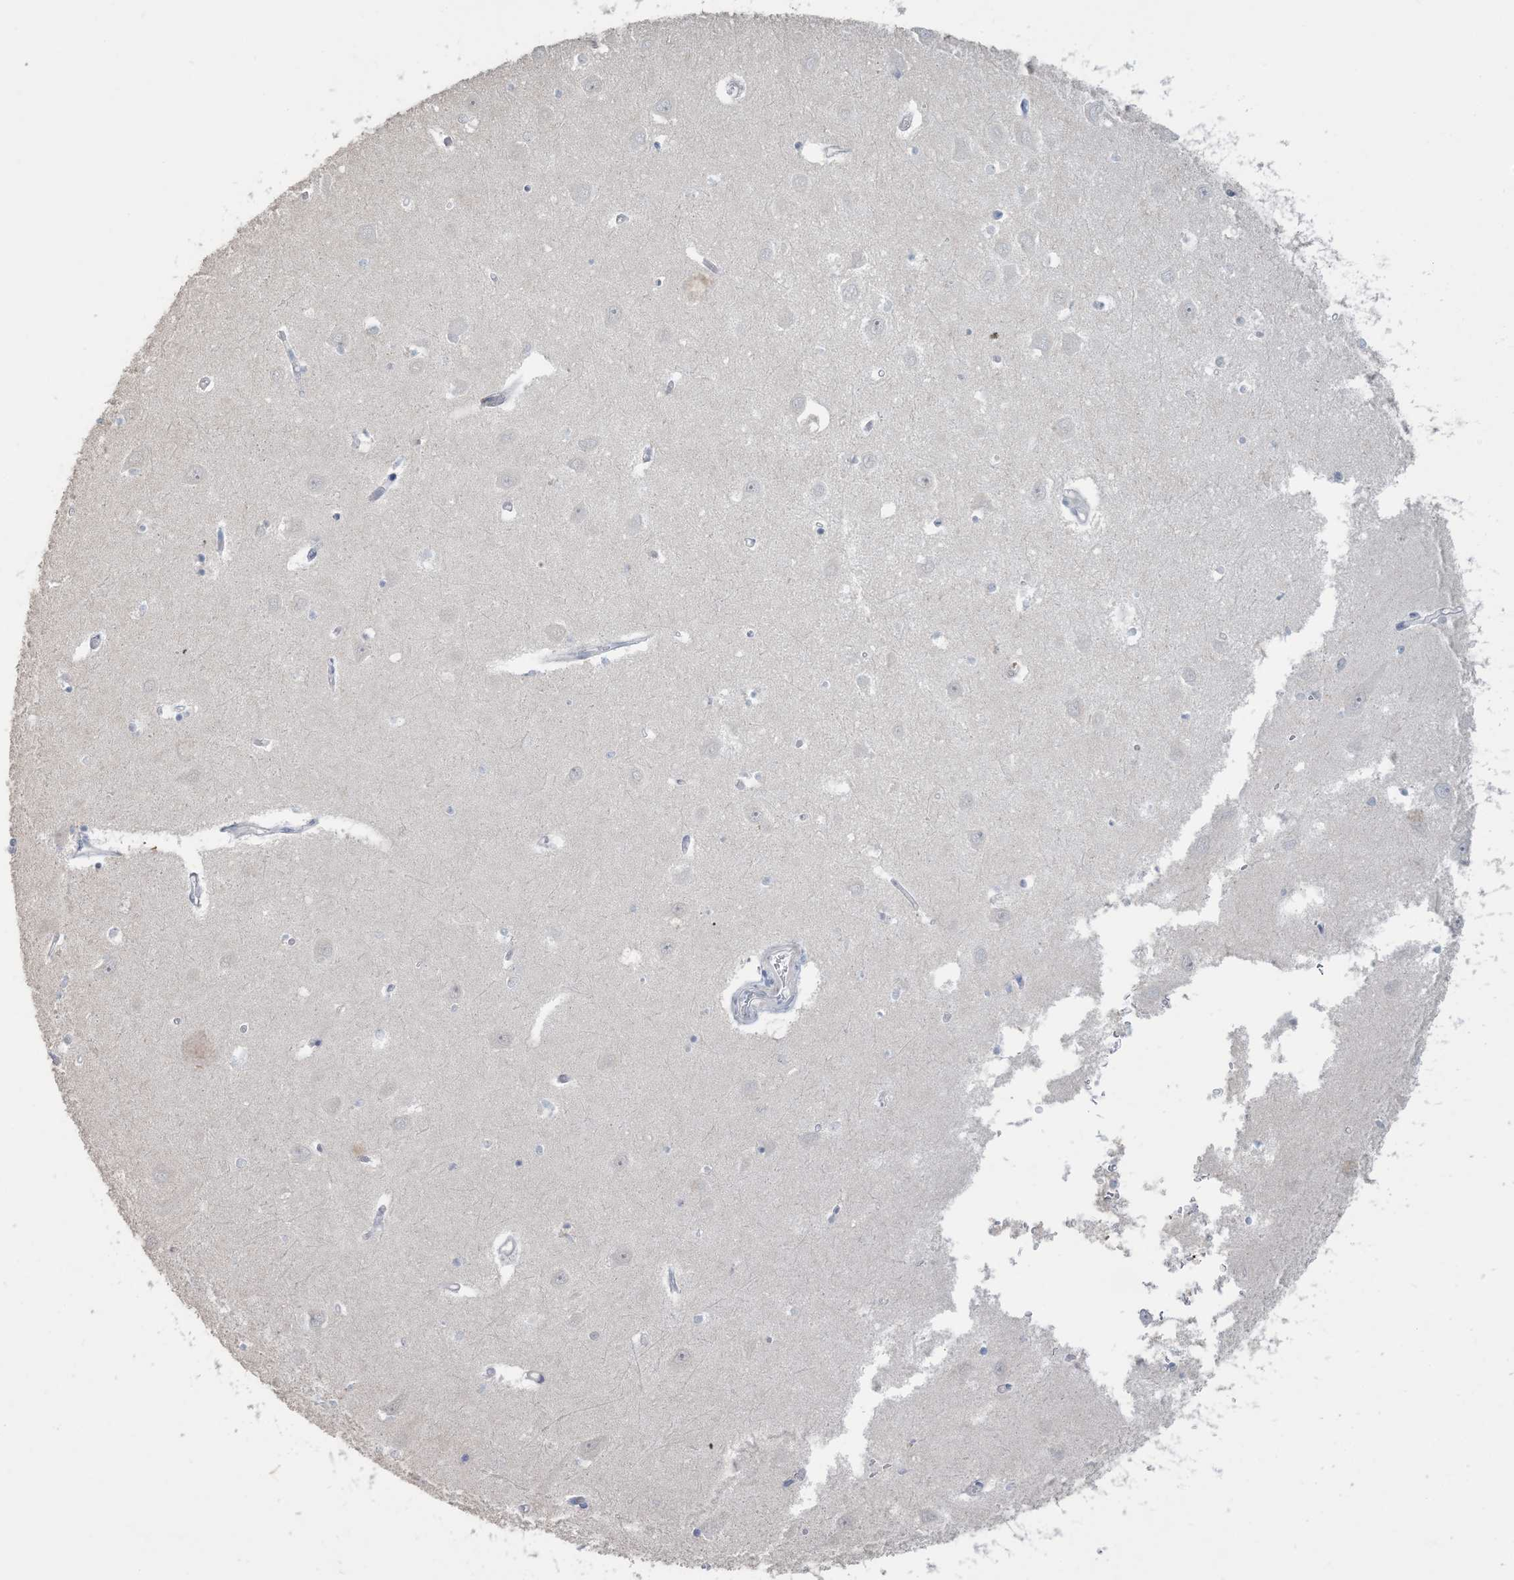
{"staining": {"intensity": "negative", "quantity": "none", "location": "none"}, "tissue": "hippocampus", "cell_type": "Glial cells", "image_type": "normal", "snomed": [{"axis": "morphology", "description": "Normal tissue, NOS"}, {"axis": "topography", "description": "Hippocampus"}], "caption": "The image exhibits no staining of glial cells in normal hippocampus.", "gene": "NPHS2", "patient": {"sex": "male", "age": 70}}